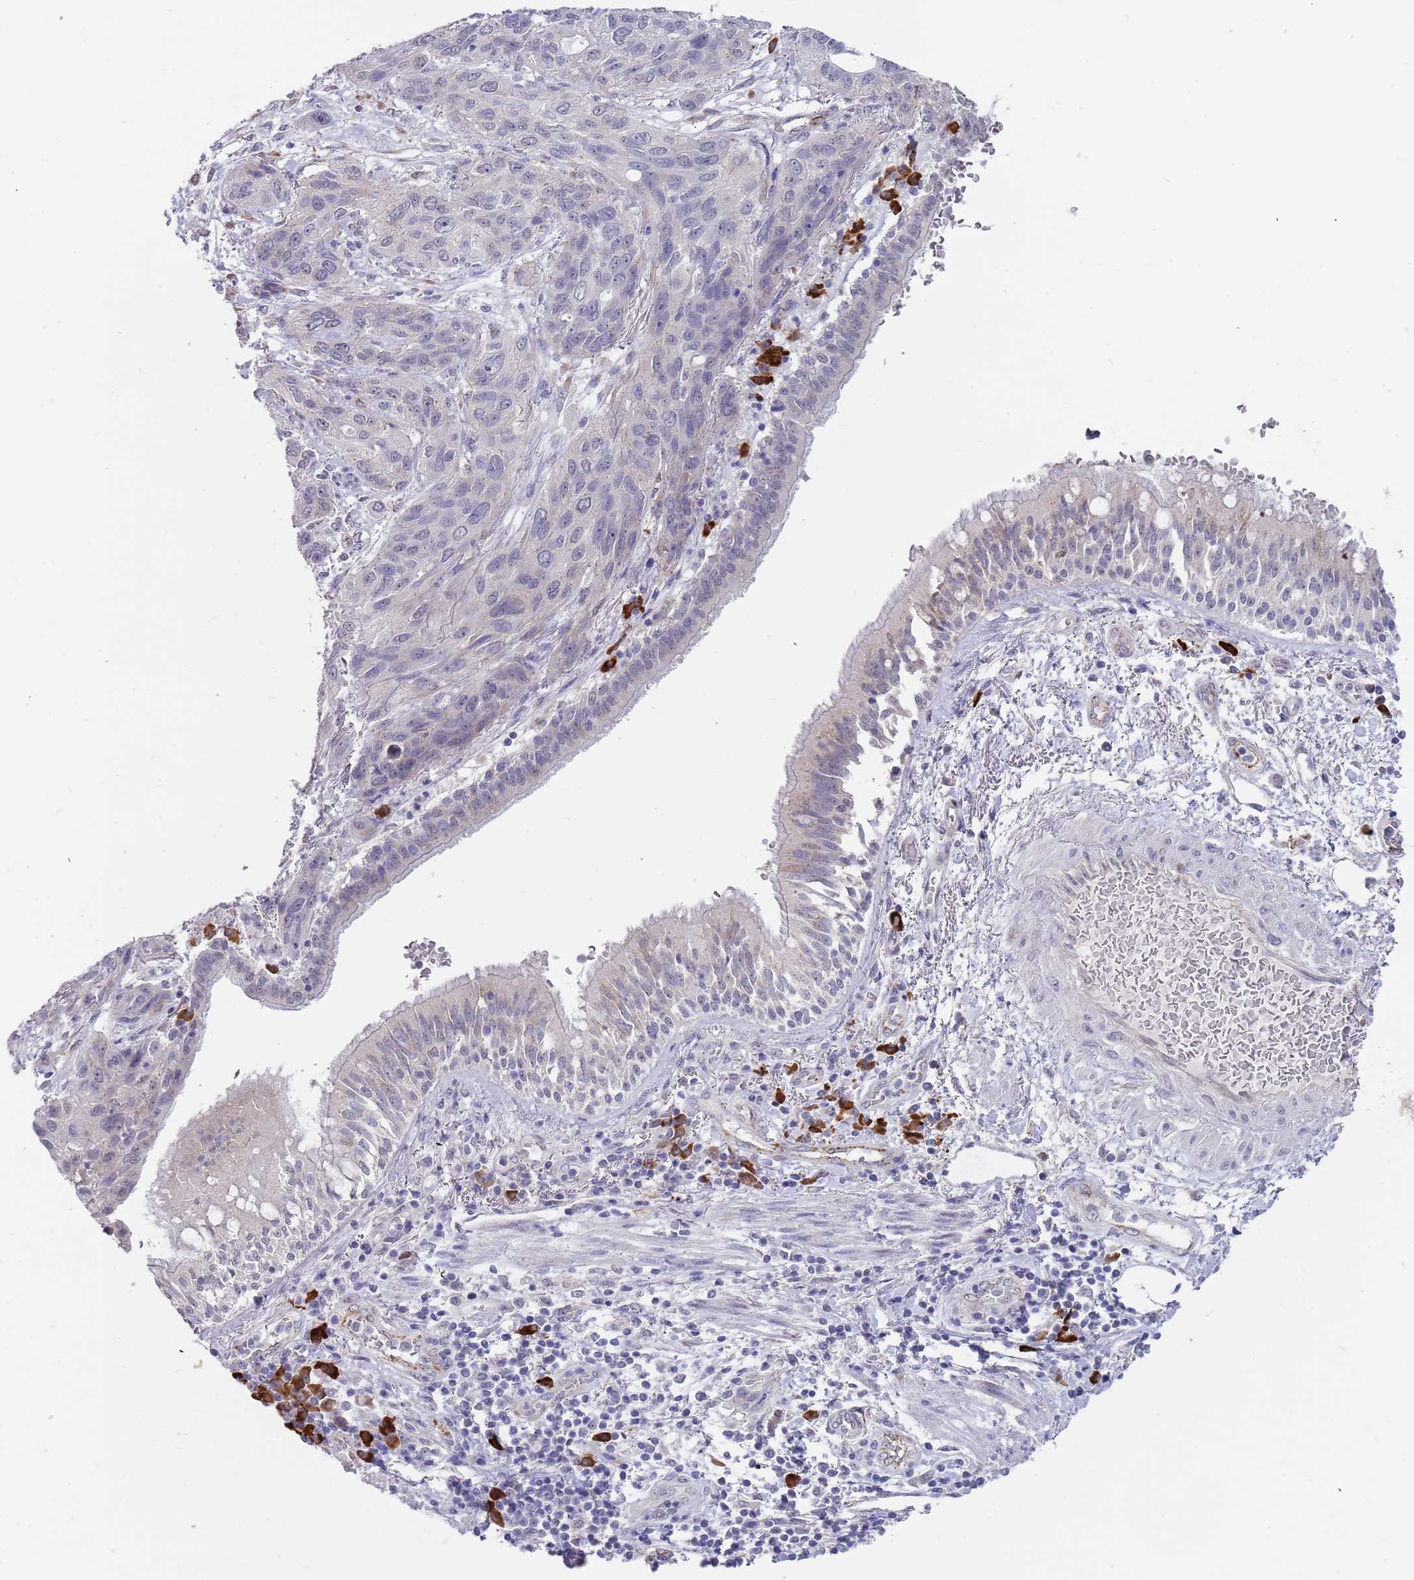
{"staining": {"intensity": "negative", "quantity": "none", "location": "none"}, "tissue": "lung cancer", "cell_type": "Tumor cells", "image_type": "cancer", "snomed": [{"axis": "morphology", "description": "Squamous cell carcinoma, NOS"}, {"axis": "topography", "description": "Lung"}], "caption": "A histopathology image of human lung cancer (squamous cell carcinoma) is negative for staining in tumor cells.", "gene": "TNRC6C", "patient": {"sex": "female", "age": 70}}